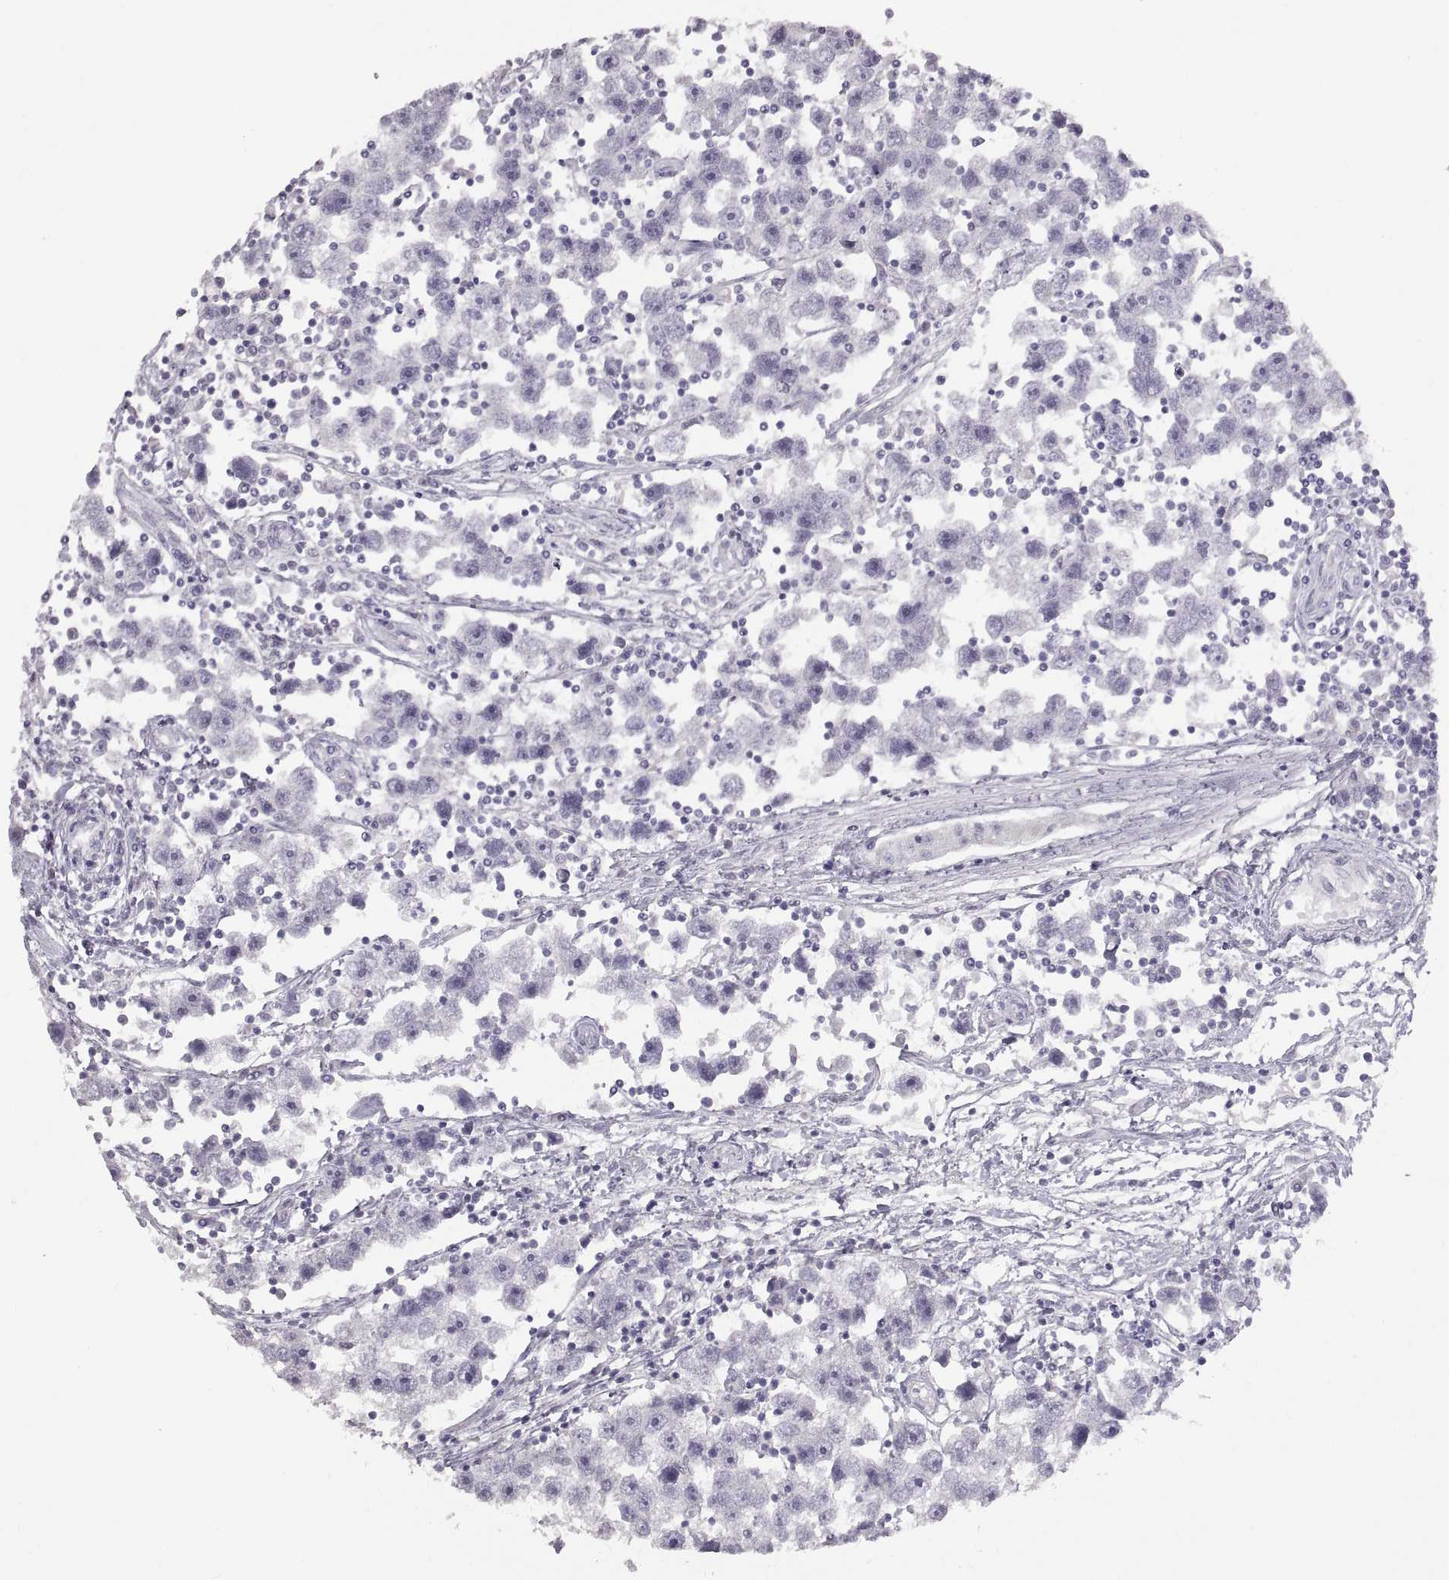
{"staining": {"intensity": "negative", "quantity": "none", "location": "none"}, "tissue": "testis cancer", "cell_type": "Tumor cells", "image_type": "cancer", "snomed": [{"axis": "morphology", "description": "Seminoma, NOS"}, {"axis": "topography", "description": "Testis"}], "caption": "Immunohistochemistry (IHC) of seminoma (testis) demonstrates no positivity in tumor cells.", "gene": "WBP2NL", "patient": {"sex": "male", "age": 30}}